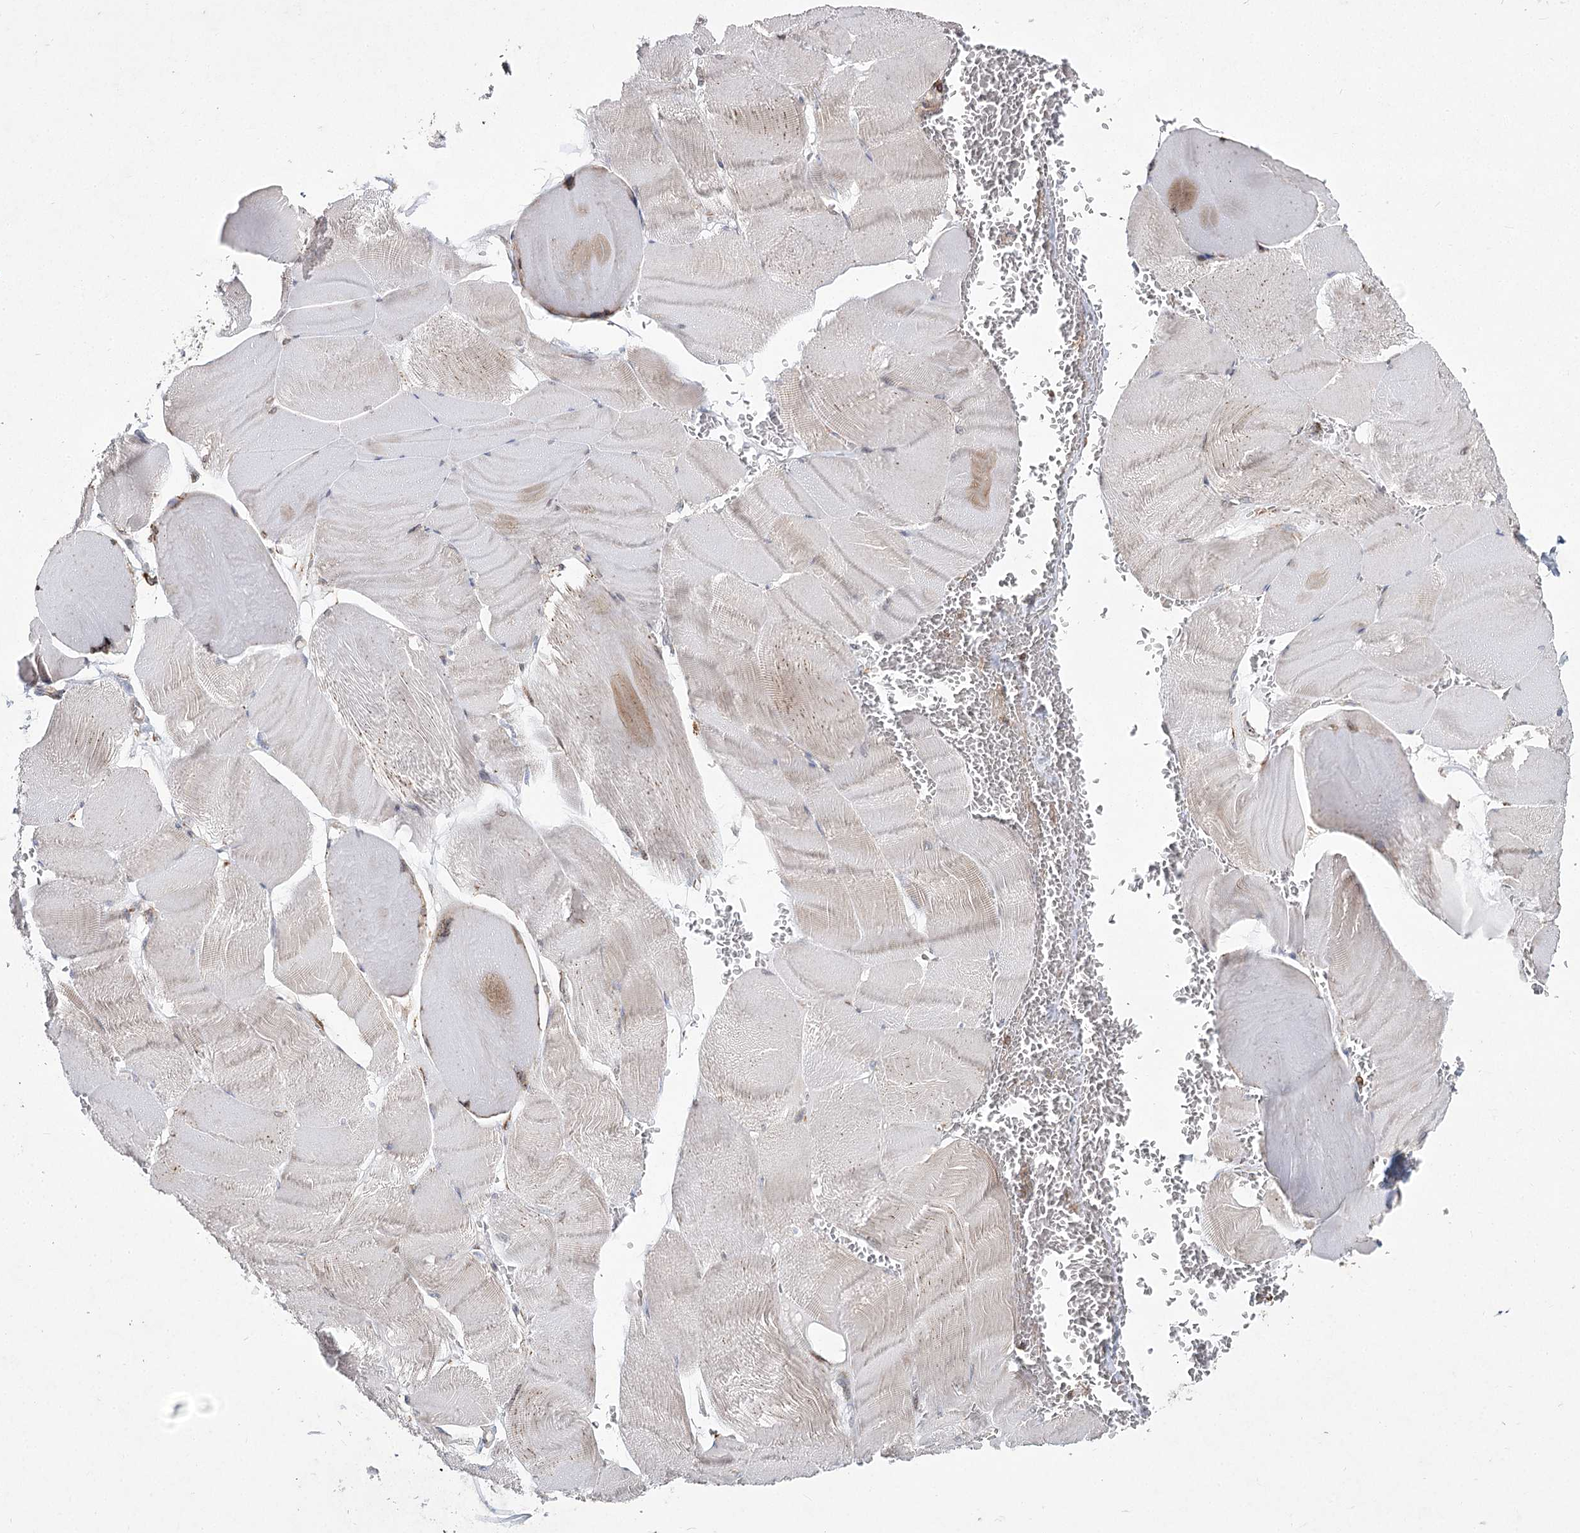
{"staining": {"intensity": "weak", "quantity": "<25%", "location": "cytoplasmic/membranous,nuclear"}, "tissue": "skeletal muscle", "cell_type": "Myocytes", "image_type": "normal", "snomed": [{"axis": "morphology", "description": "Normal tissue, NOS"}, {"axis": "morphology", "description": "Basal cell carcinoma"}, {"axis": "topography", "description": "Skeletal muscle"}], "caption": "This is an immunohistochemistry micrograph of unremarkable skeletal muscle. There is no expression in myocytes.", "gene": "NHLRC2", "patient": {"sex": "female", "age": 64}}